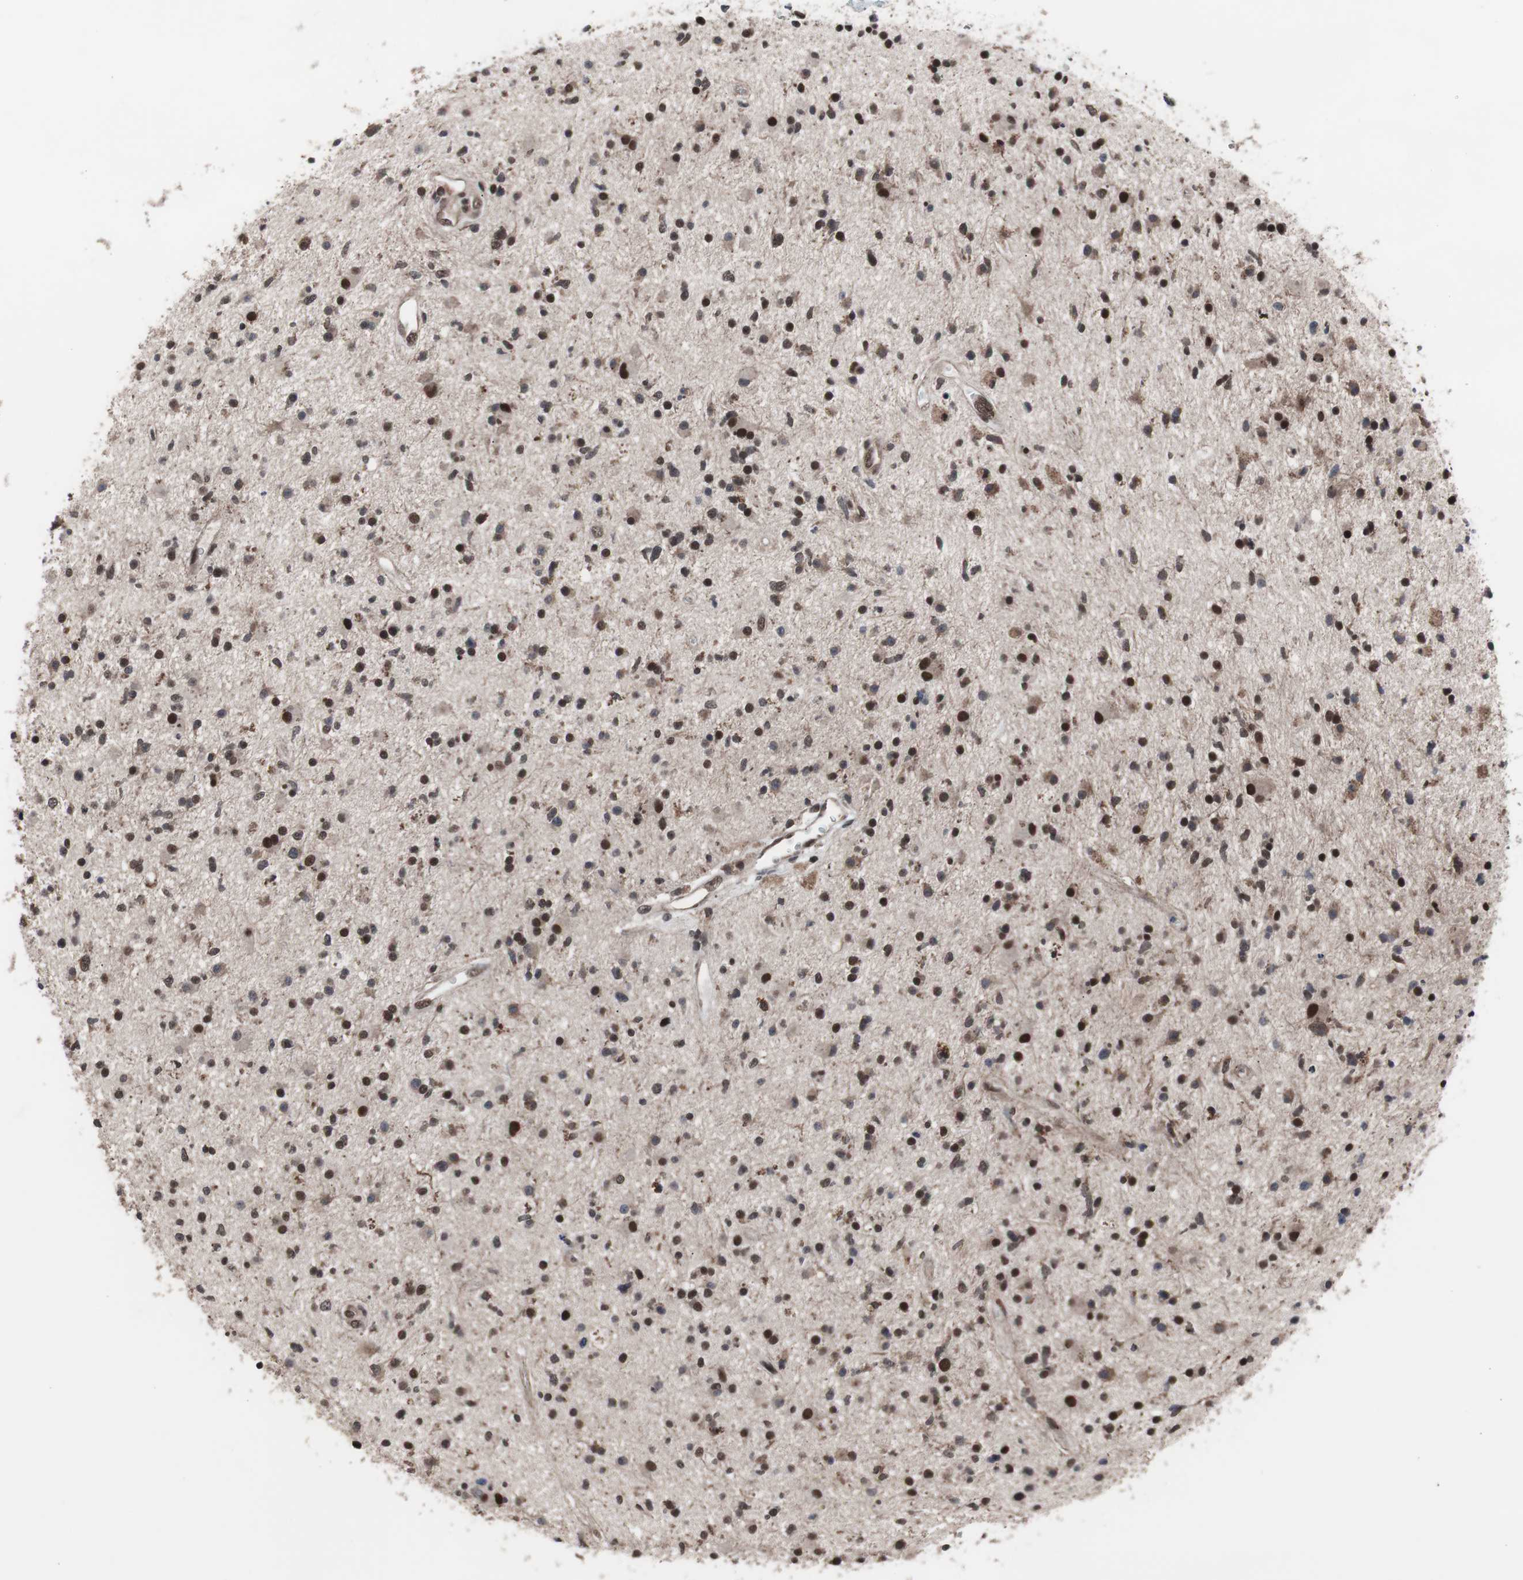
{"staining": {"intensity": "moderate", "quantity": ">75%", "location": "cytoplasmic/membranous,nuclear"}, "tissue": "glioma", "cell_type": "Tumor cells", "image_type": "cancer", "snomed": [{"axis": "morphology", "description": "Glioma, malignant, High grade"}, {"axis": "topography", "description": "Brain"}], "caption": "Immunohistochemistry of glioma demonstrates medium levels of moderate cytoplasmic/membranous and nuclear expression in approximately >75% of tumor cells. (Brightfield microscopy of DAB IHC at high magnification).", "gene": "GTF2F2", "patient": {"sex": "male", "age": 33}}